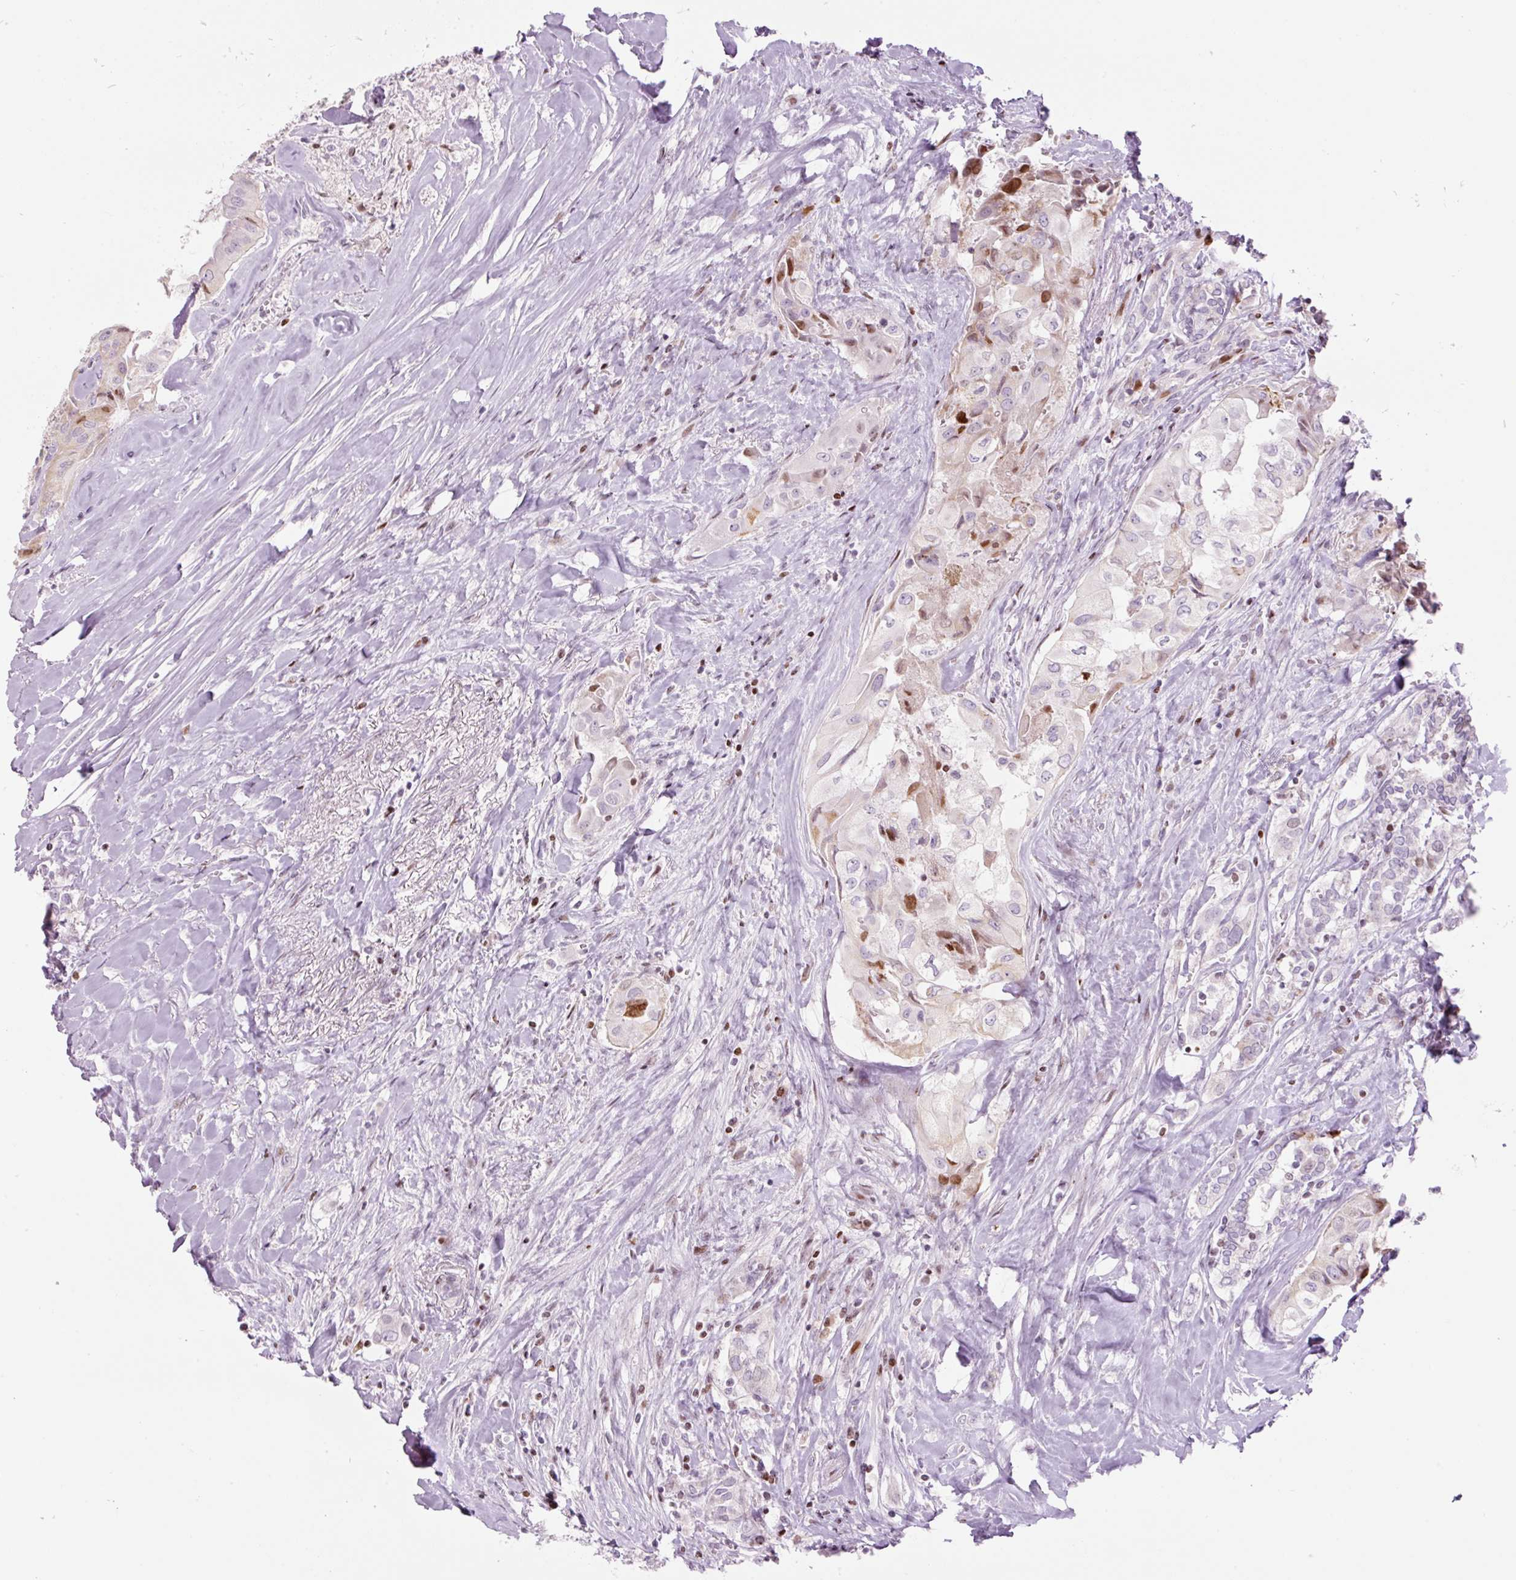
{"staining": {"intensity": "moderate", "quantity": "25%-75%", "location": "nuclear"}, "tissue": "thyroid cancer", "cell_type": "Tumor cells", "image_type": "cancer", "snomed": [{"axis": "morphology", "description": "Normal tissue, NOS"}, {"axis": "morphology", "description": "Papillary adenocarcinoma, NOS"}, {"axis": "topography", "description": "Thyroid gland"}], "caption": "Immunohistochemistry image of neoplastic tissue: thyroid cancer stained using IHC reveals medium levels of moderate protein expression localized specifically in the nuclear of tumor cells, appearing as a nuclear brown color.", "gene": "TMEM177", "patient": {"sex": "female", "age": 59}}